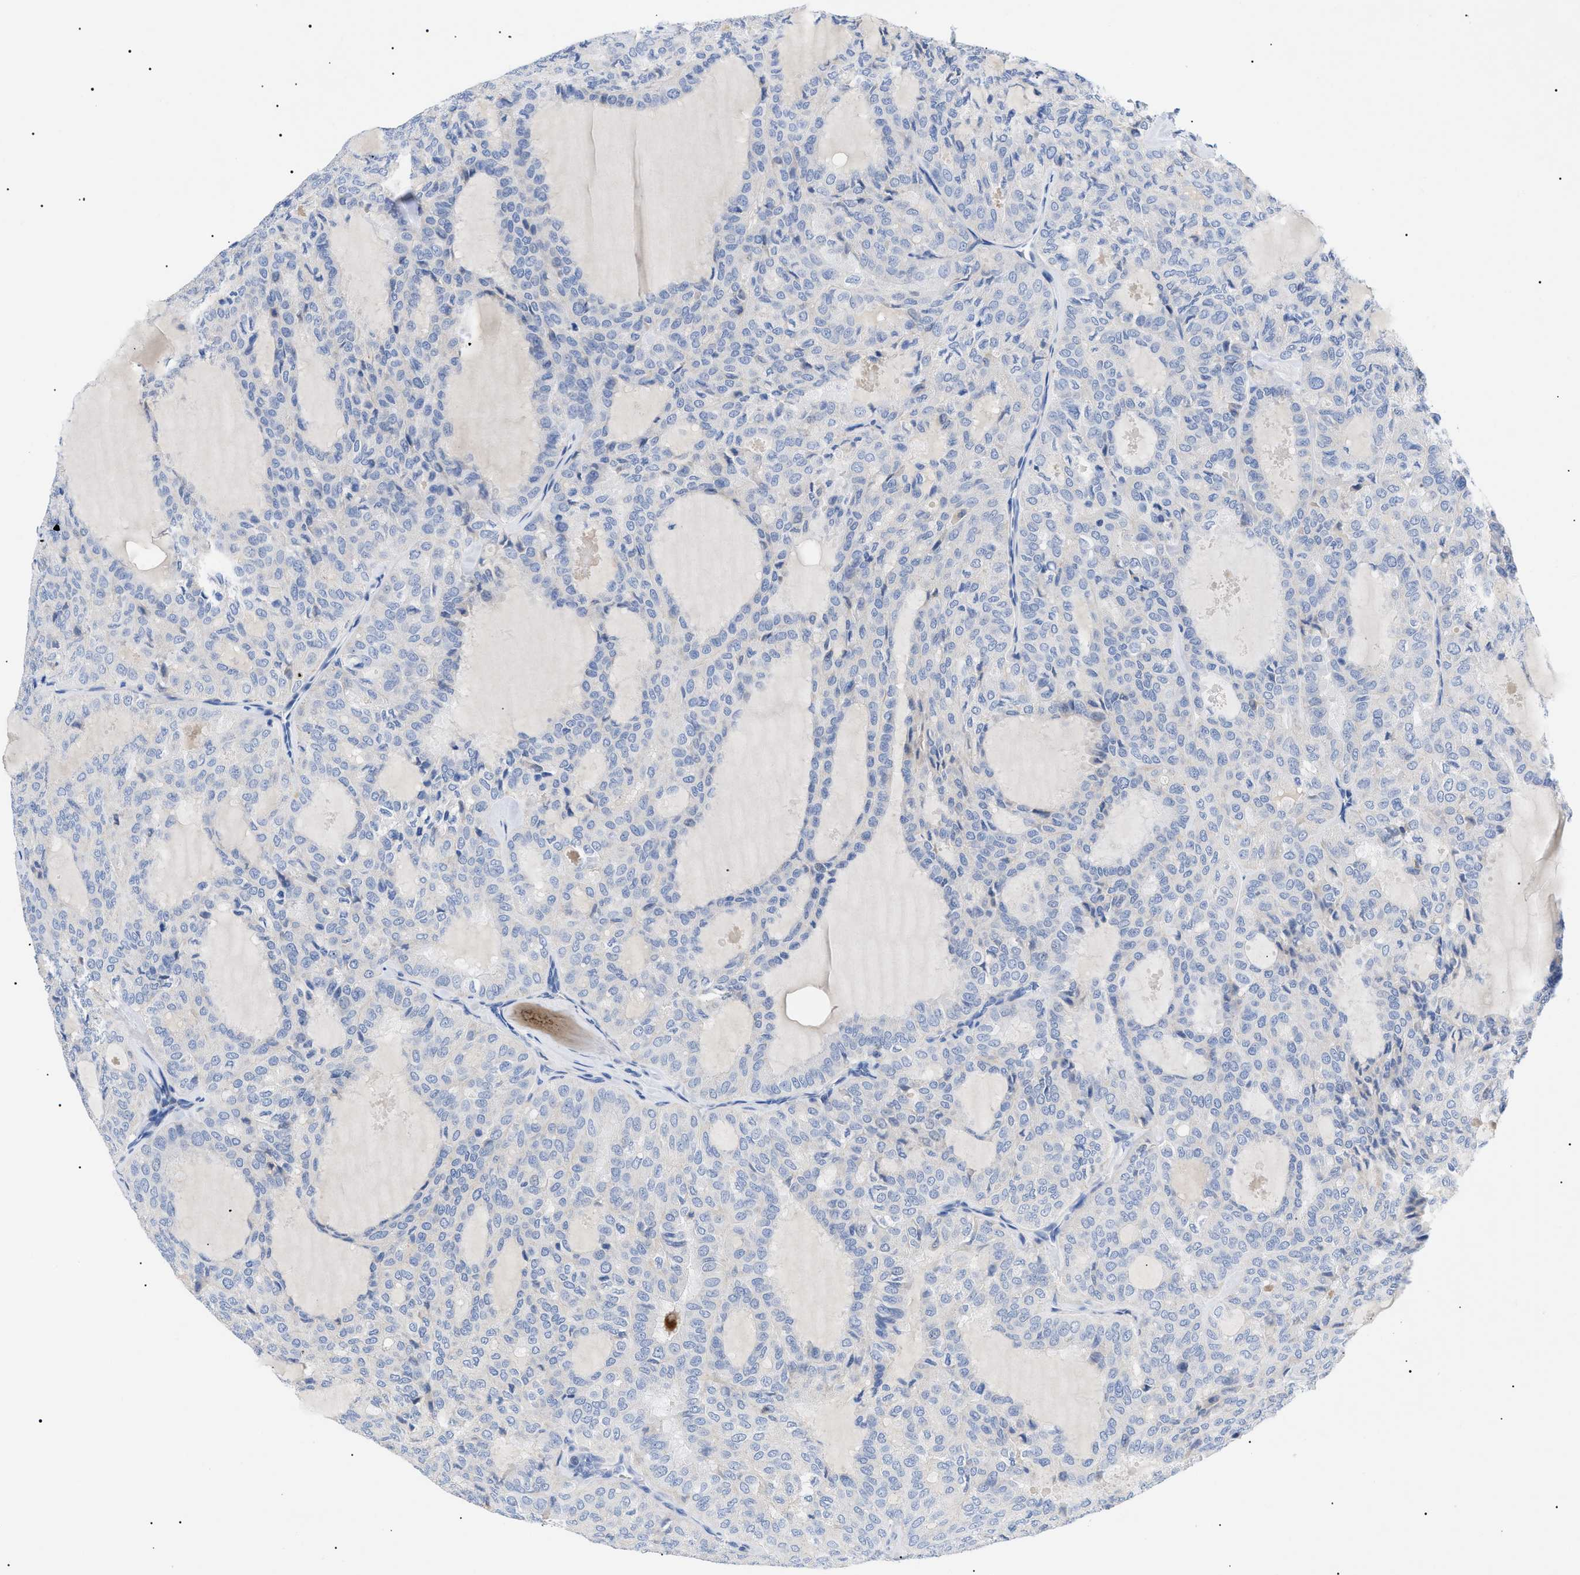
{"staining": {"intensity": "negative", "quantity": "none", "location": "none"}, "tissue": "thyroid cancer", "cell_type": "Tumor cells", "image_type": "cancer", "snomed": [{"axis": "morphology", "description": "Follicular adenoma carcinoma, NOS"}, {"axis": "topography", "description": "Thyroid gland"}], "caption": "Image shows no significant protein positivity in tumor cells of thyroid follicular adenoma carcinoma.", "gene": "ACKR1", "patient": {"sex": "male", "age": 75}}